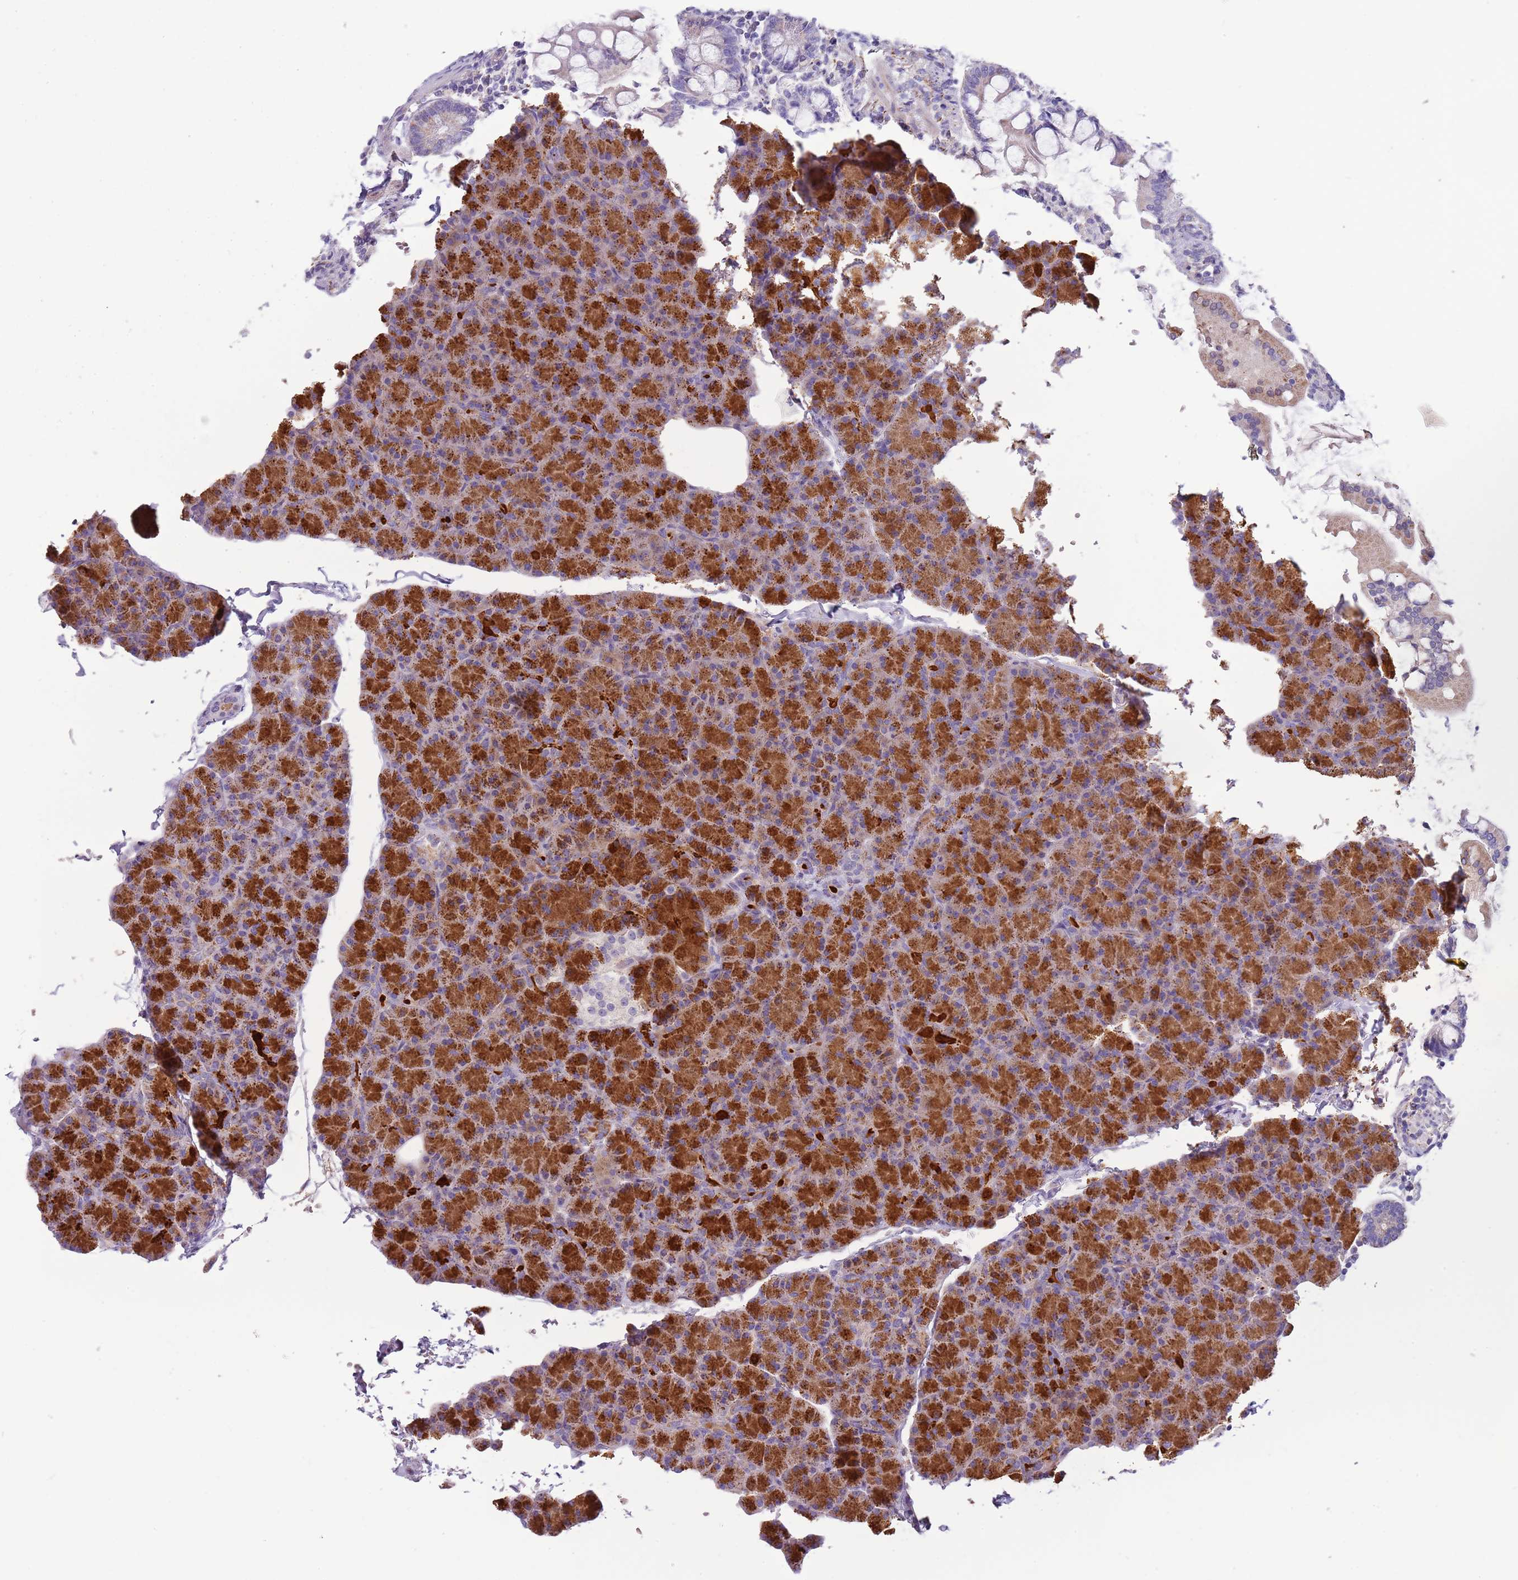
{"staining": {"intensity": "strong", "quantity": ">75%", "location": "cytoplasmic/membranous"}, "tissue": "pancreas", "cell_type": "Exocrine glandular cells", "image_type": "normal", "snomed": [{"axis": "morphology", "description": "Normal tissue, NOS"}, {"axis": "topography", "description": "Pancreas"}], "caption": "This image exhibits immunohistochemistry staining of unremarkable human pancreas, with high strong cytoplasmic/membranous expression in about >75% of exocrine glandular cells.", "gene": "RNF222", "patient": {"sex": "female", "age": 43}}